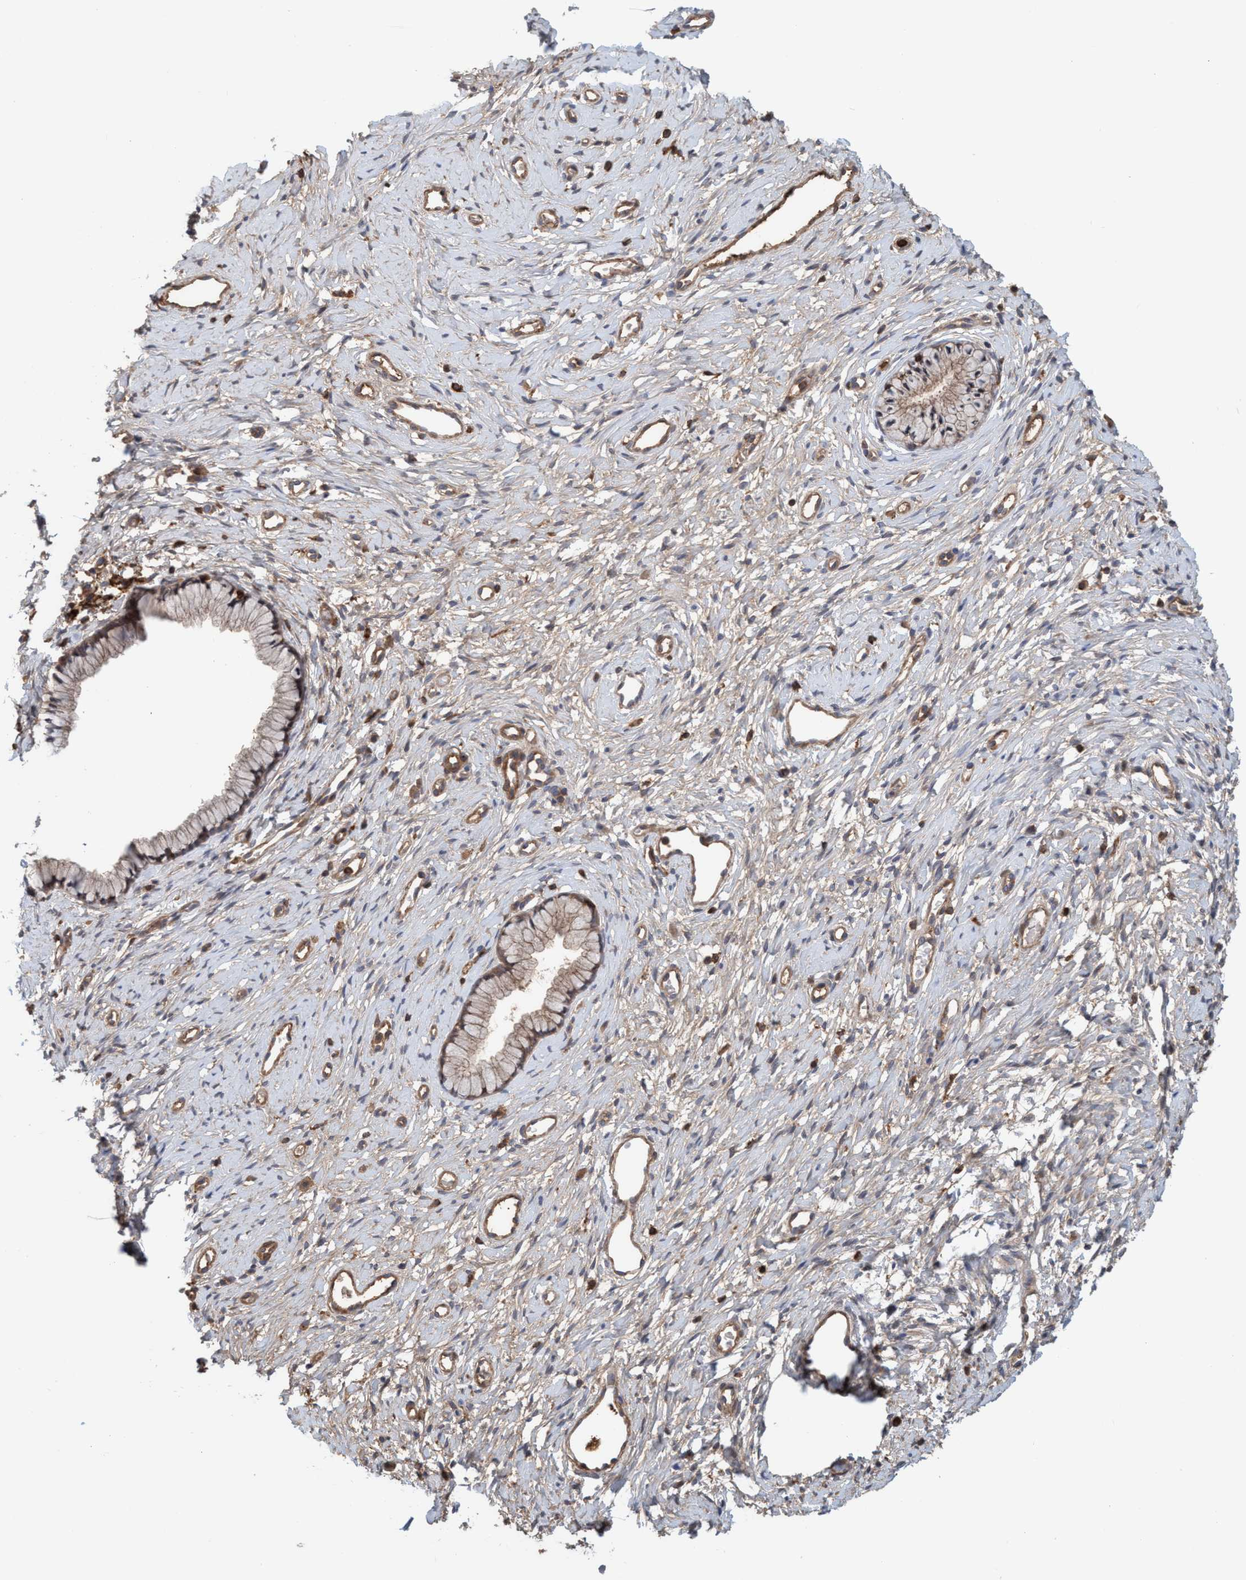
{"staining": {"intensity": "strong", "quantity": ">75%", "location": "cytoplasmic/membranous"}, "tissue": "cervix", "cell_type": "Glandular cells", "image_type": "normal", "snomed": [{"axis": "morphology", "description": "Normal tissue, NOS"}, {"axis": "topography", "description": "Cervix"}], "caption": "The immunohistochemical stain labels strong cytoplasmic/membranous expression in glandular cells of unremarkable cervix.", "gene": "SPECC1", "patient": {"sex": "female", "age": 77}}